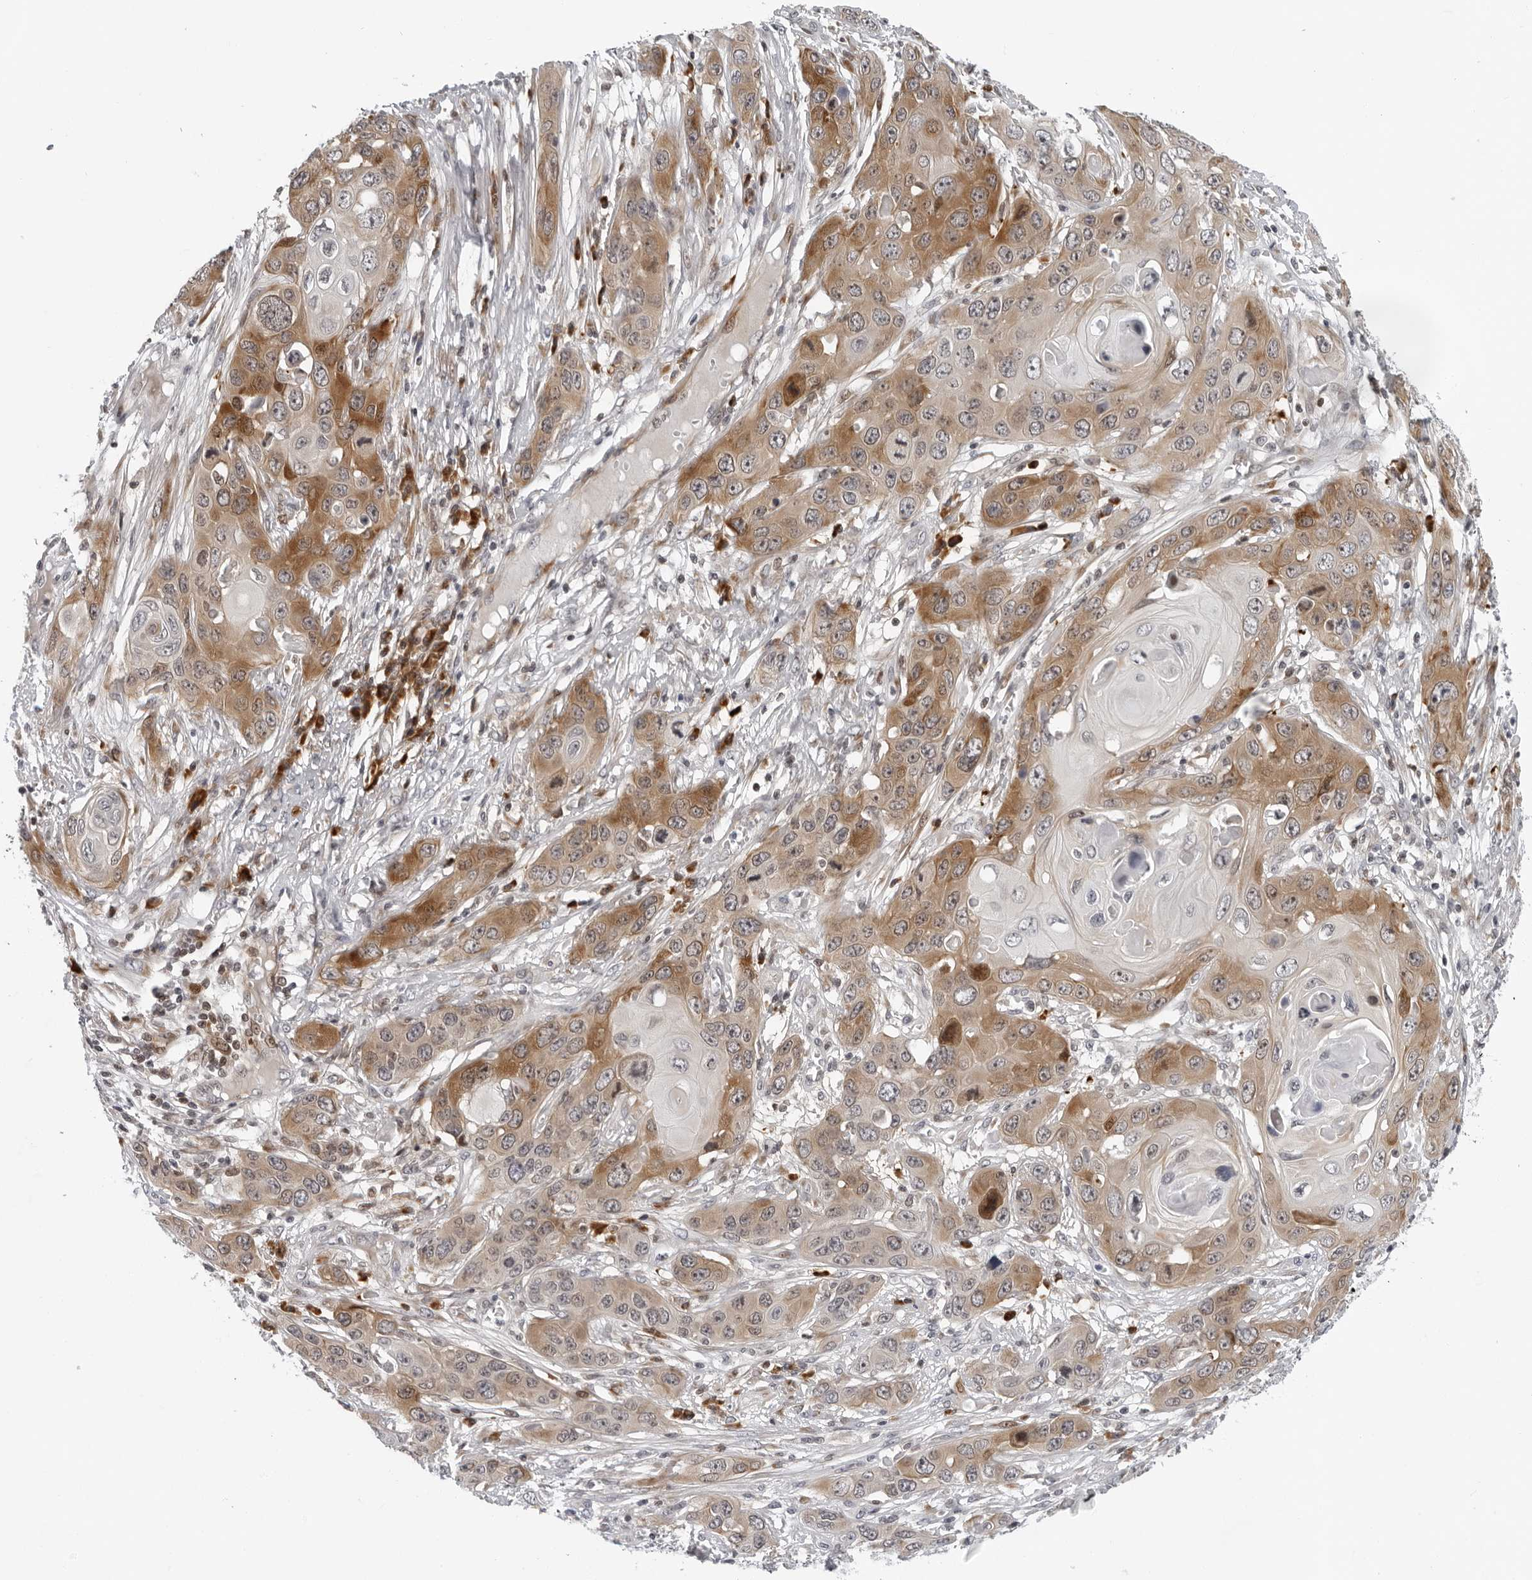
{"staining": {"intensity": "moderate", "quantity": ">75%", "location": "cytoplasmic/membranous"}, "tissue": "skin cancer", "cell_type": "Tumor cells", "image_type": "cancer", "snomed": [{"axis": "morphology", "description": "Squamous cell carcinoma, NOS"}, {"axis": "topography", "description": "Skin"}], "caption": "Immunohistochemical staining of human skin cancer demonstrates moderate cytoplasmic/membranous protein expression in about >75% of tumor cells. The staining was performed using DAB to visualize the protein expression in brown, while the nuclei were stained in blue with hematoxylin (Magnification: 20x).", "gene": "PIP4K2C", "patient": {"sex": "male", "age": 55}}